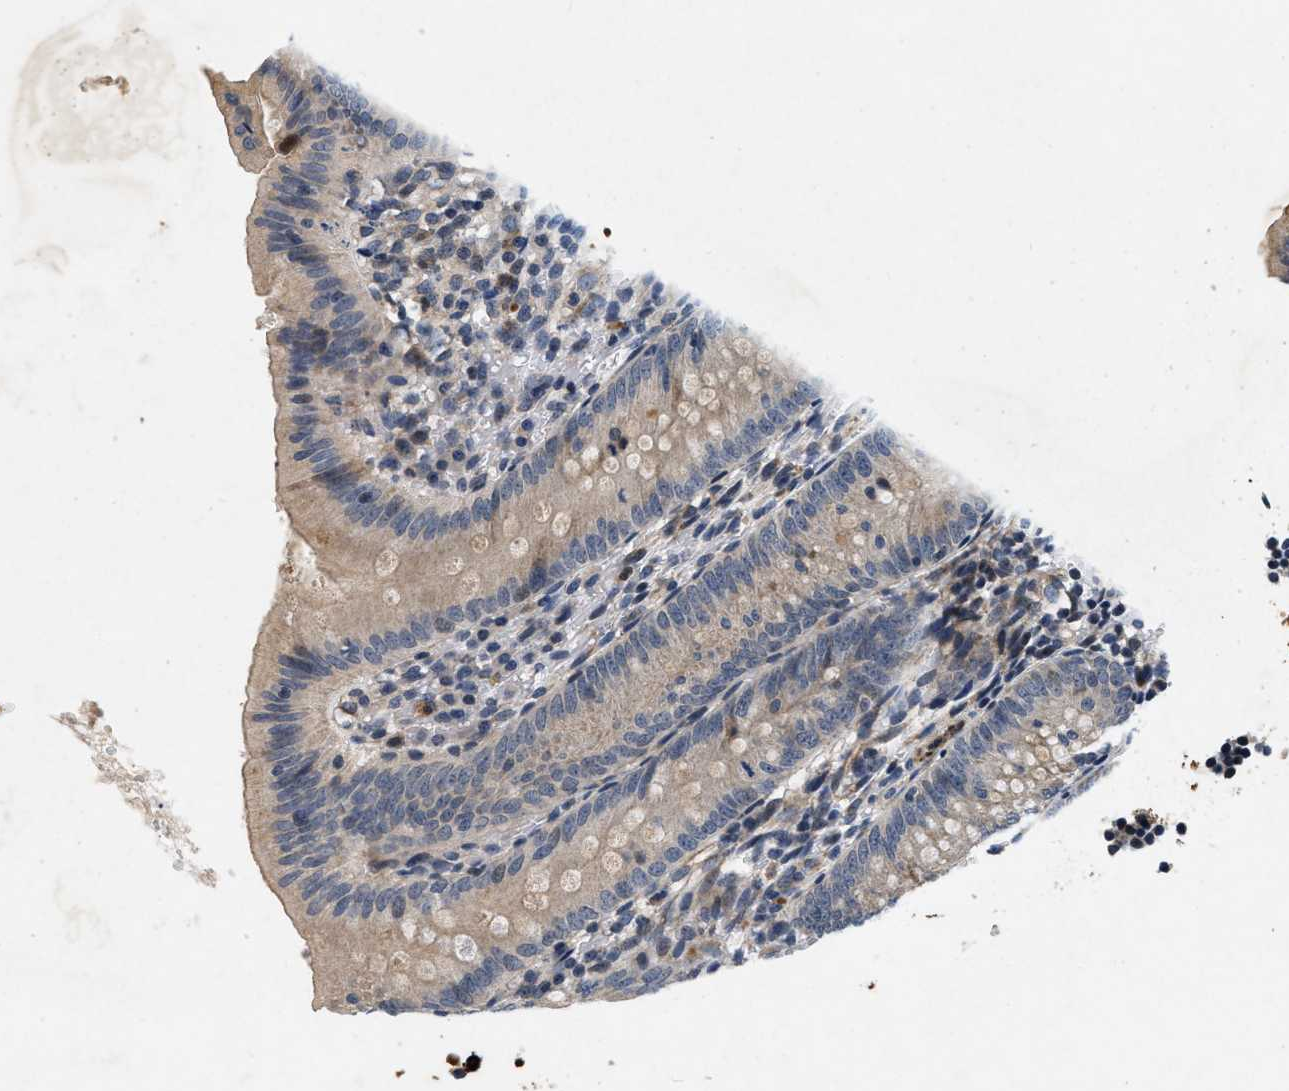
{"staining": {"intensity": "strong", "quantity": "<25%", "location": "cytoplasmic/membranous"}, "tissue": "appendix", "cell_type": "Glandular cells", "image_type": "normal", "snomed": [{"axis": "morphology", "description": "Normal tissue, NOS"}, {"axis": "topography", "description": "Appendix"}], "caption": "Protein staining of benign appendix reveals strong cytoplasmic/membranous expression in approximately <25% of glandular cells. Using DAB (3,3'-diaminobenzidine) (brown) and hematoxylin (blue) stains, captured at high magnification using brightfield microscopy.", "gene": "PDP1", "patient": {"sex": "male", "age": 1}}